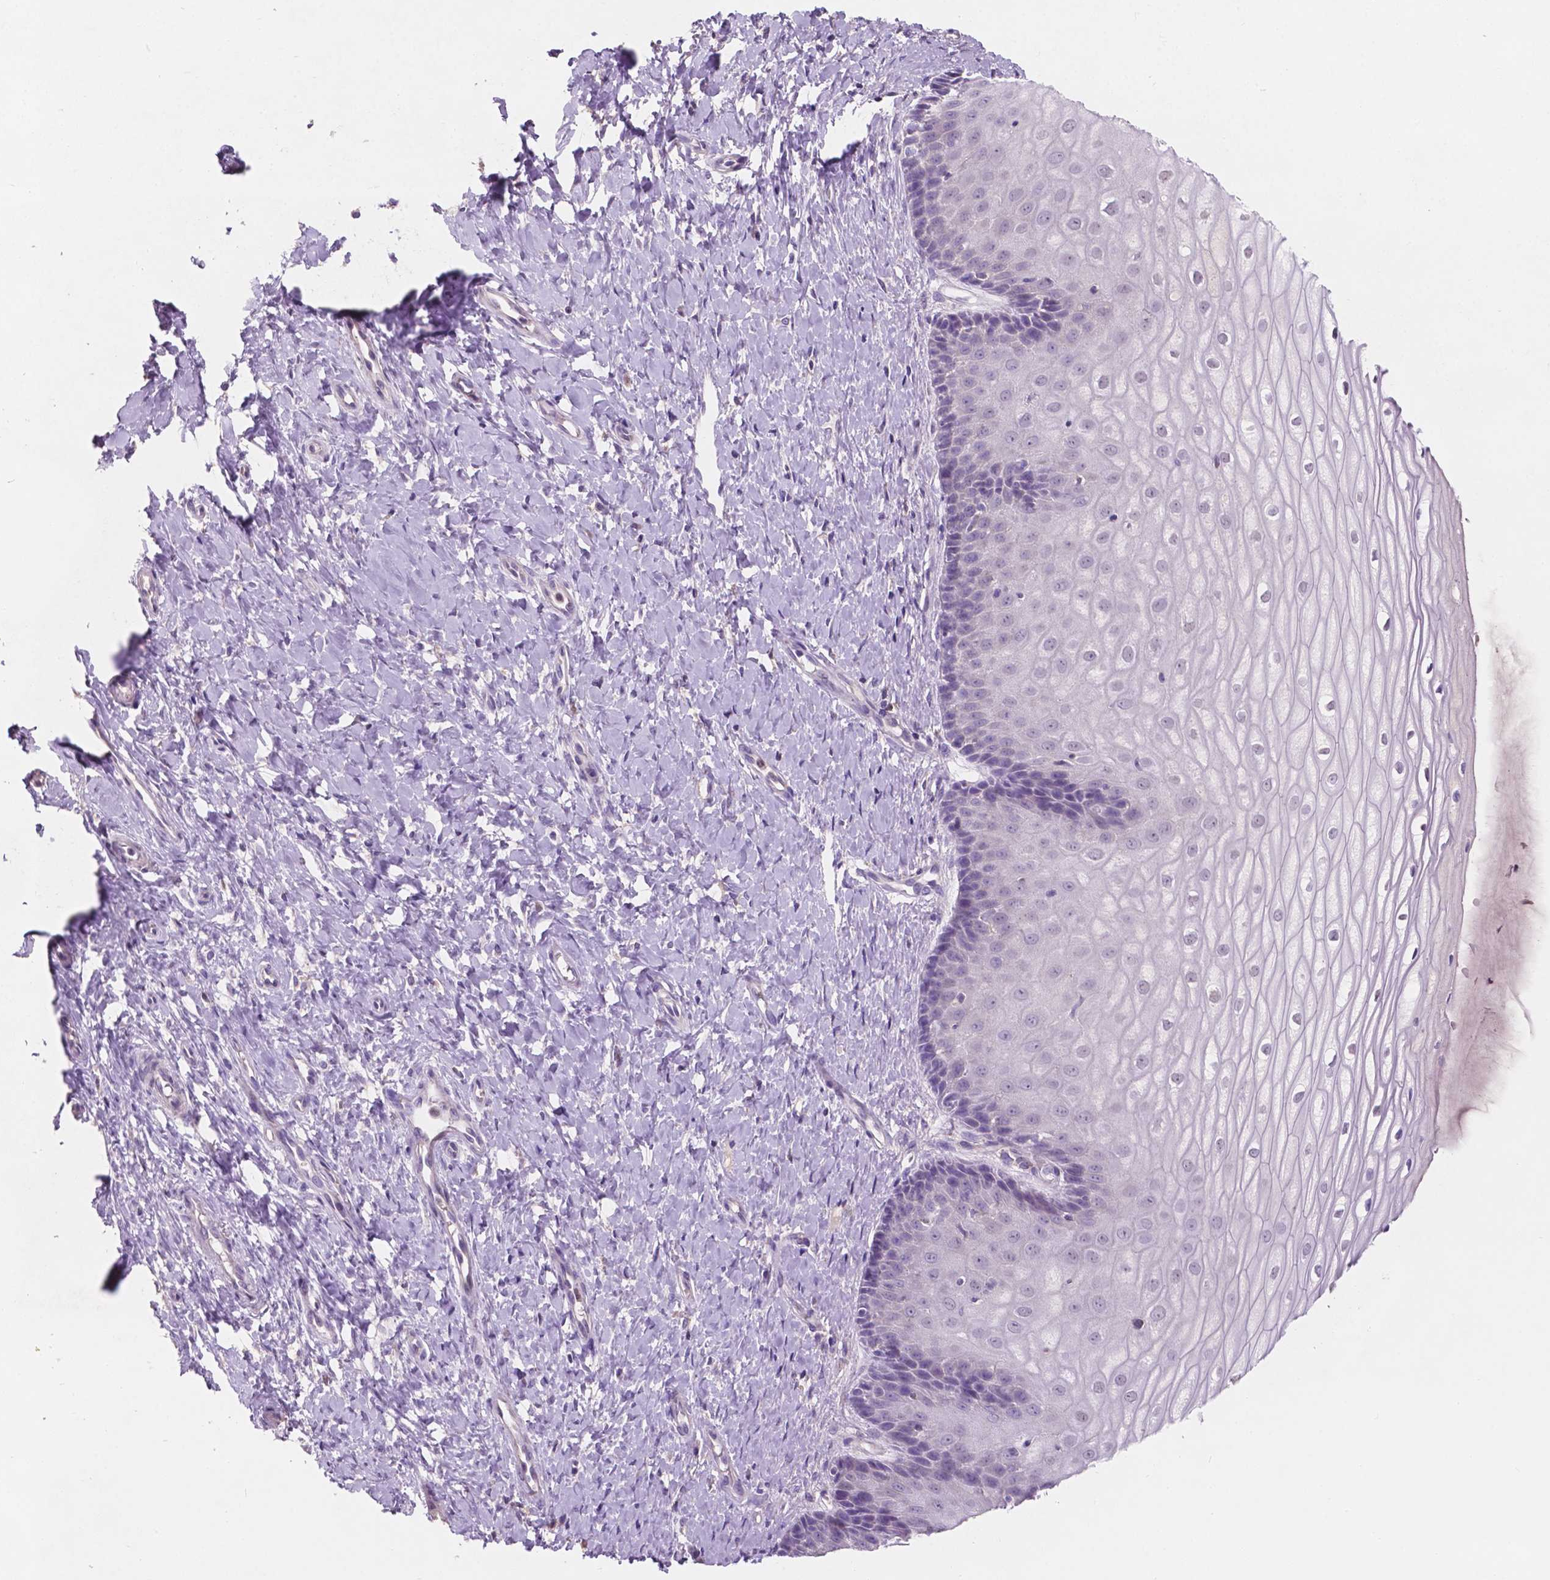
{"staining": {"intensity": "moderate", "quantity": ">75%", "location": "cytoplasmic/membranous"}, "tissue": "cervix", "cell_type": "Glandular cells", "image_type": "normal", "snomed": [{"axis": "morphology", "description": "Normal tissue, NOS"}, {"axis": "topography", "description": "Cervix"}], "caption": "Protein staining exhibits moderate cytoplasmic/membranous positivity in approximately >75% of glandular cells in benign cervix.", "gene": "IREB2", "patient": {"sex": "female", "age": 37}}